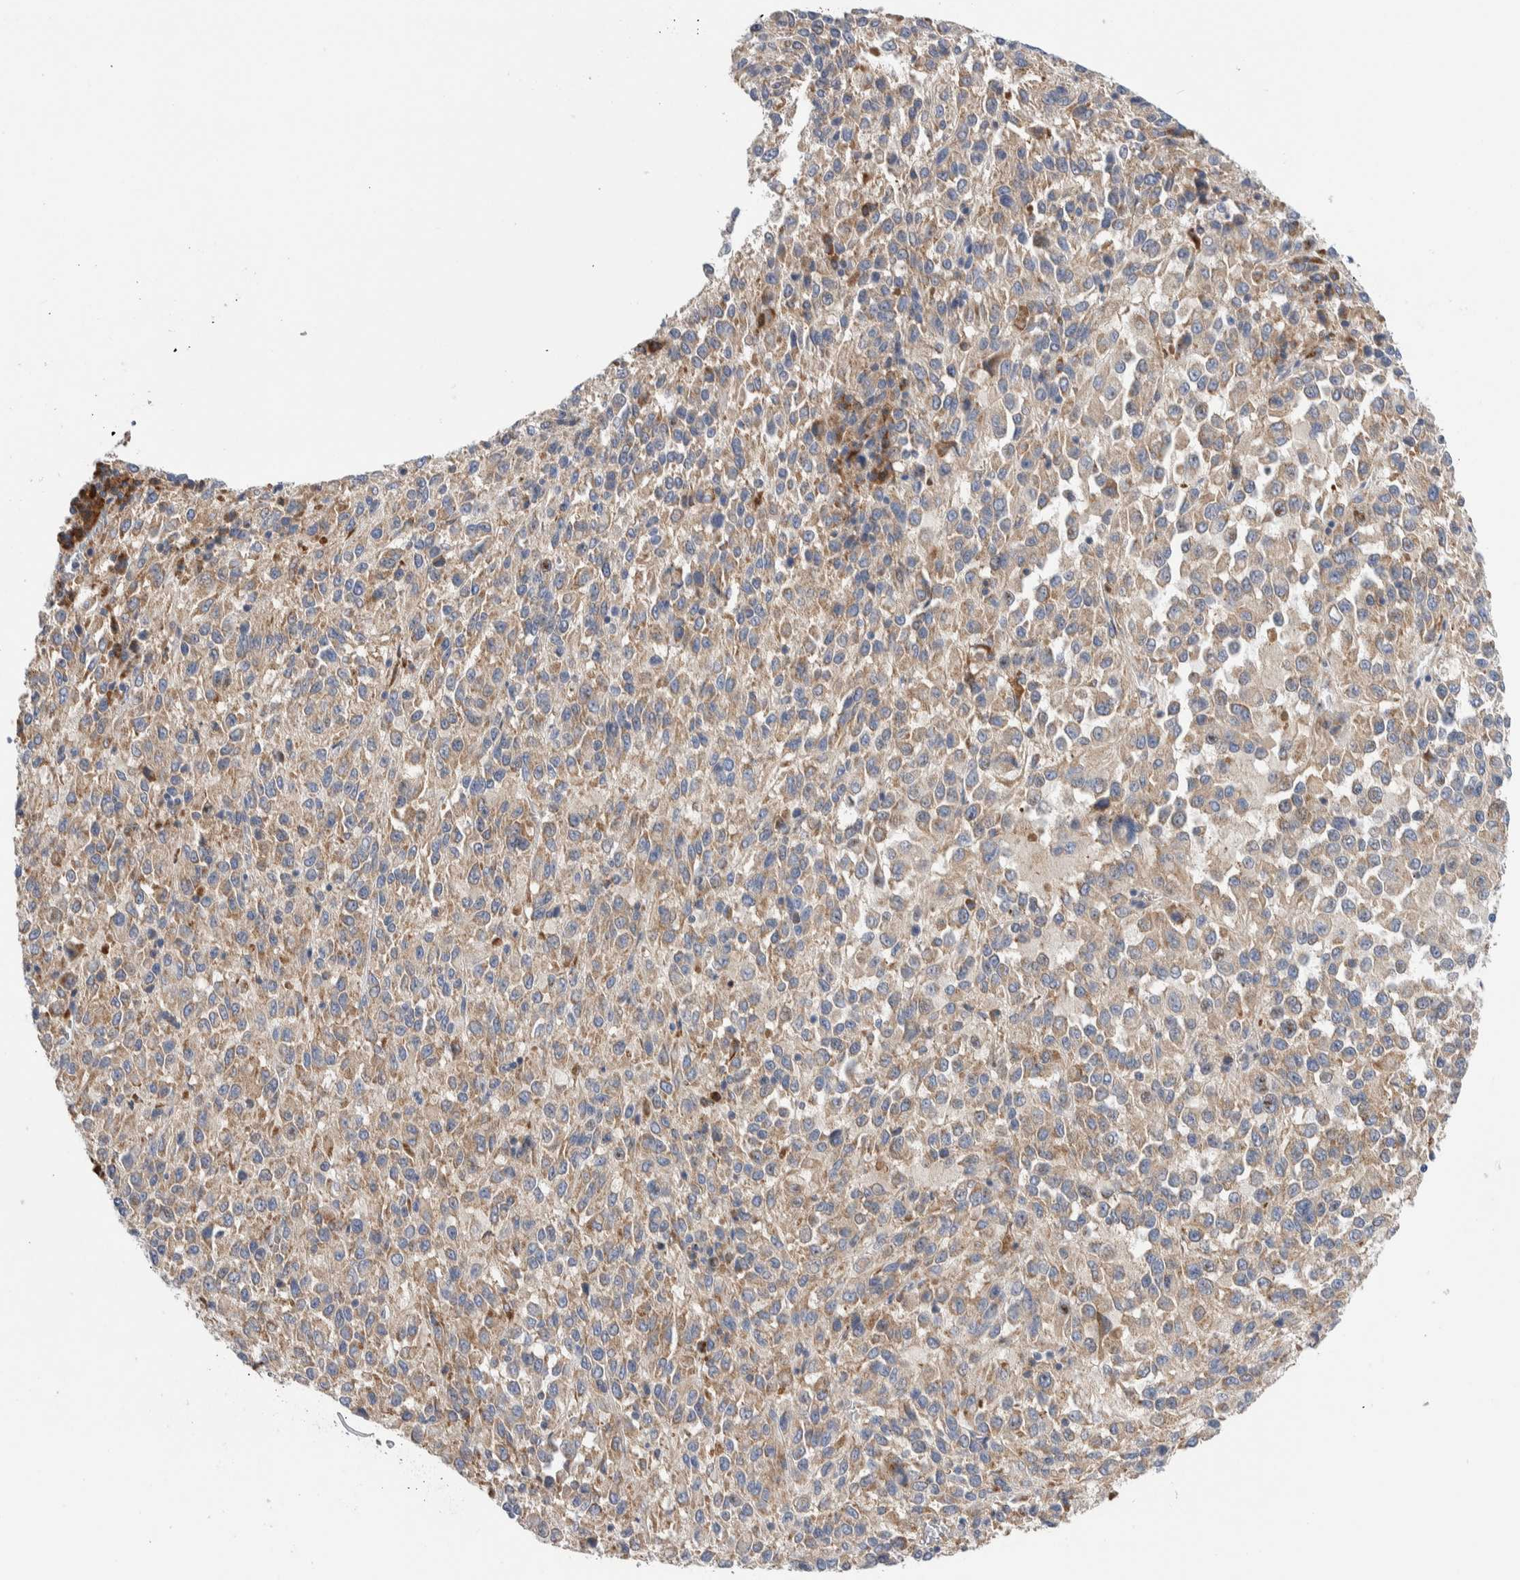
{"staining": {"intensity": "weak", "quantity": ">75%", "location": "cytoplasmic/membranous"}, "tissue": "melanoma", "cell_type": "Tumor cells", "image_type": "cancer", "snomed": [{"axis": "morphology", "description": "Malignant melanoma, Metastatic site"}, {"axis": "topography", "description": "Lung"}], "caption": "Malignant melanoma (metastatic site) stained for a protein (brown) shows weak cytoplasmic/membranous positive staining in approximately >75% of tumor cells.", "gene": "RACK1", "patient": {"sex": "male", "age": 64}}